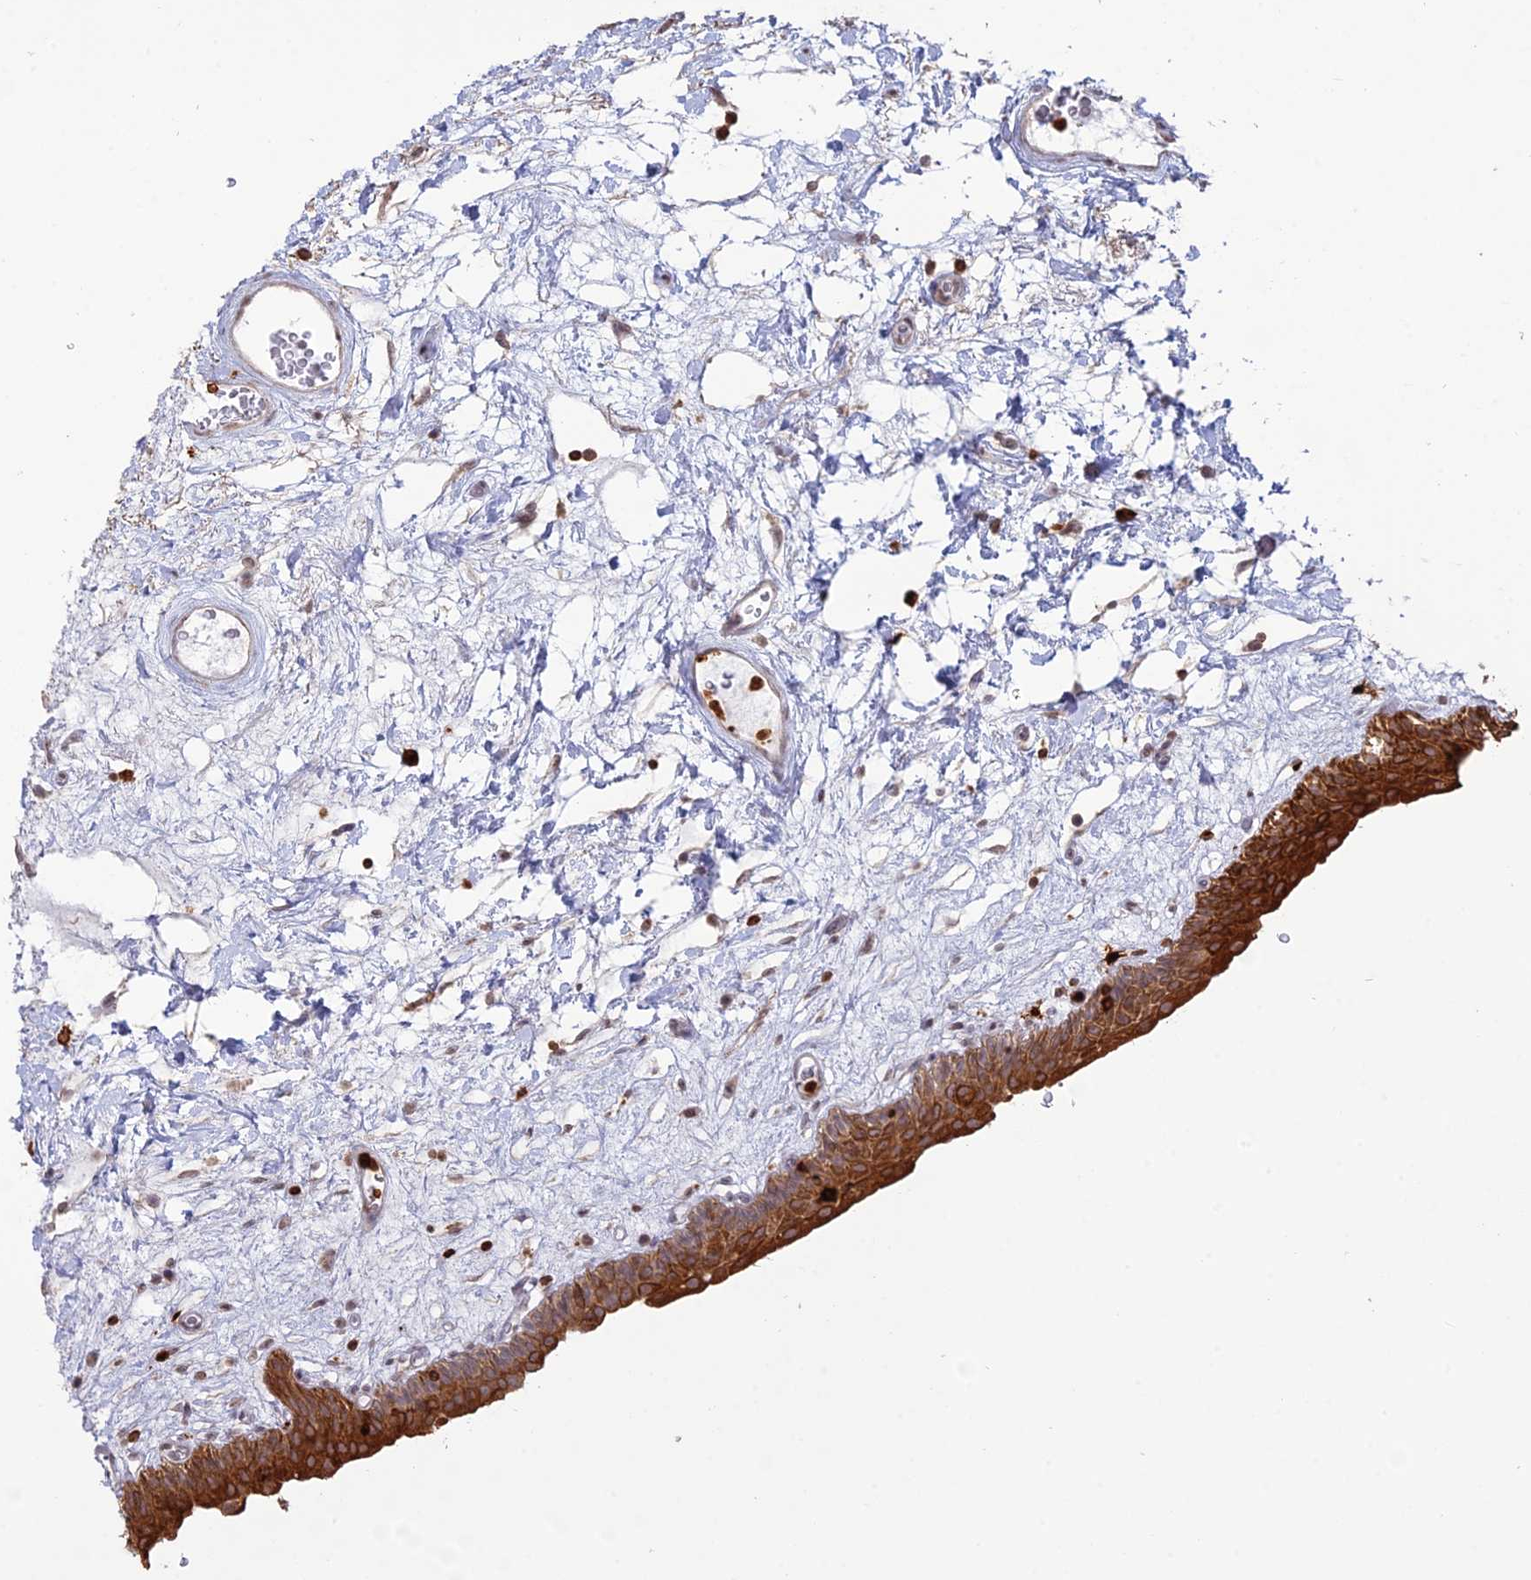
{"staining": {"intensity": "strong", "quantity": ">75%", "location": "cytoplasmic/membranous"}, "tissue": "urinary bladder", "cell_type": "Urothelial cells", "image_type": "normal", "snomed": [{"axis": "morphology", "description": "Normal tissue, NOS"}, {"axis": "topography", "description": "Urinary bladder"}], "caption": "IHC of unremarkable human urinary bladder reveals high levels of strong cytoplasmic/membranous expression in approximately >75% of urothelial cells.", "gene": "APOBR", "patient": {"sex": "male", "age": 83}}